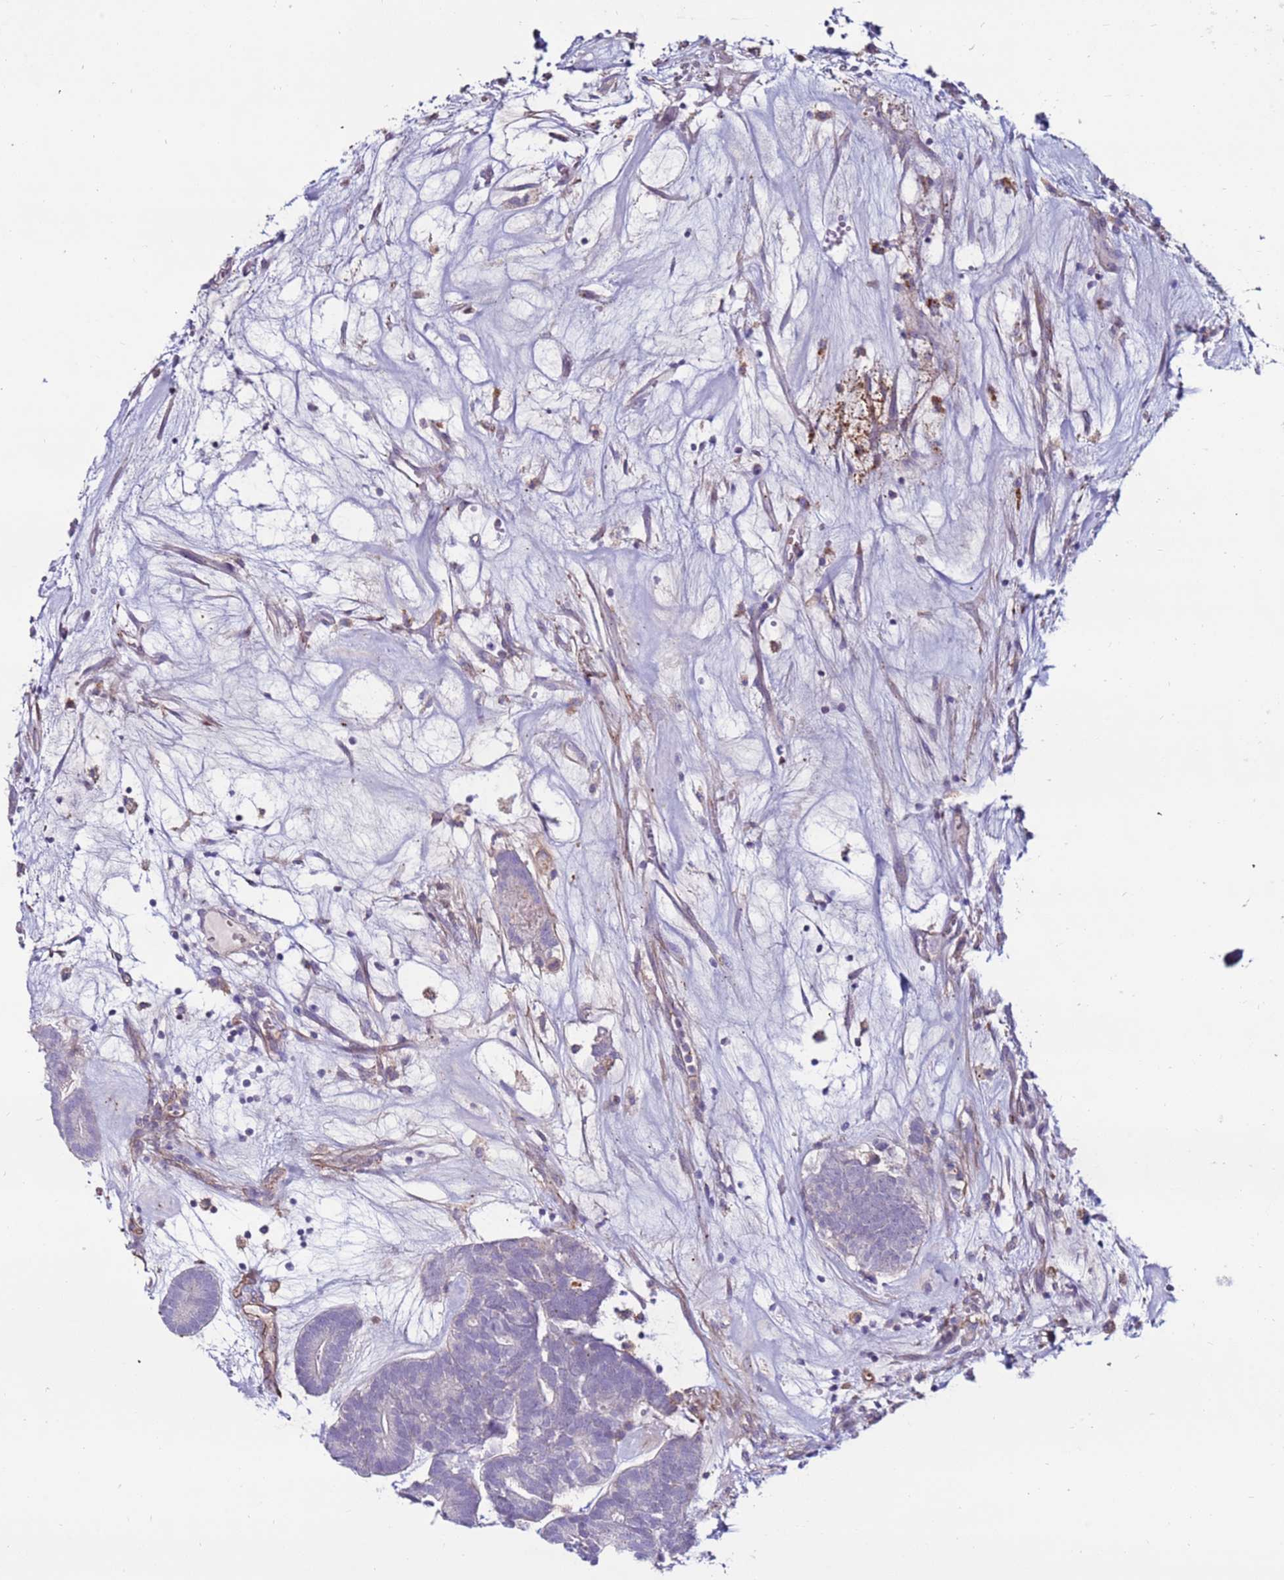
{"staining": {"intensity": "negative", "quantity": "none", "location": "none"}, "tissue": "head and neck cancer", "cell_type": "Tumor cells", "image_type": "cancer", "snomed": [{"axis": "morphology", "description": "Adenocarcinoma, NOS"}, {"axis": "topography", "description": "Head-Neck"}], "caption": "Head and neck cancer (adenocarcinoma) stained for a protein using immunohistochemistry (IHC) displays no positivity tumor cells.", "gene": "CLEC4M", "patient": {"sex": "female", "age": 81}}